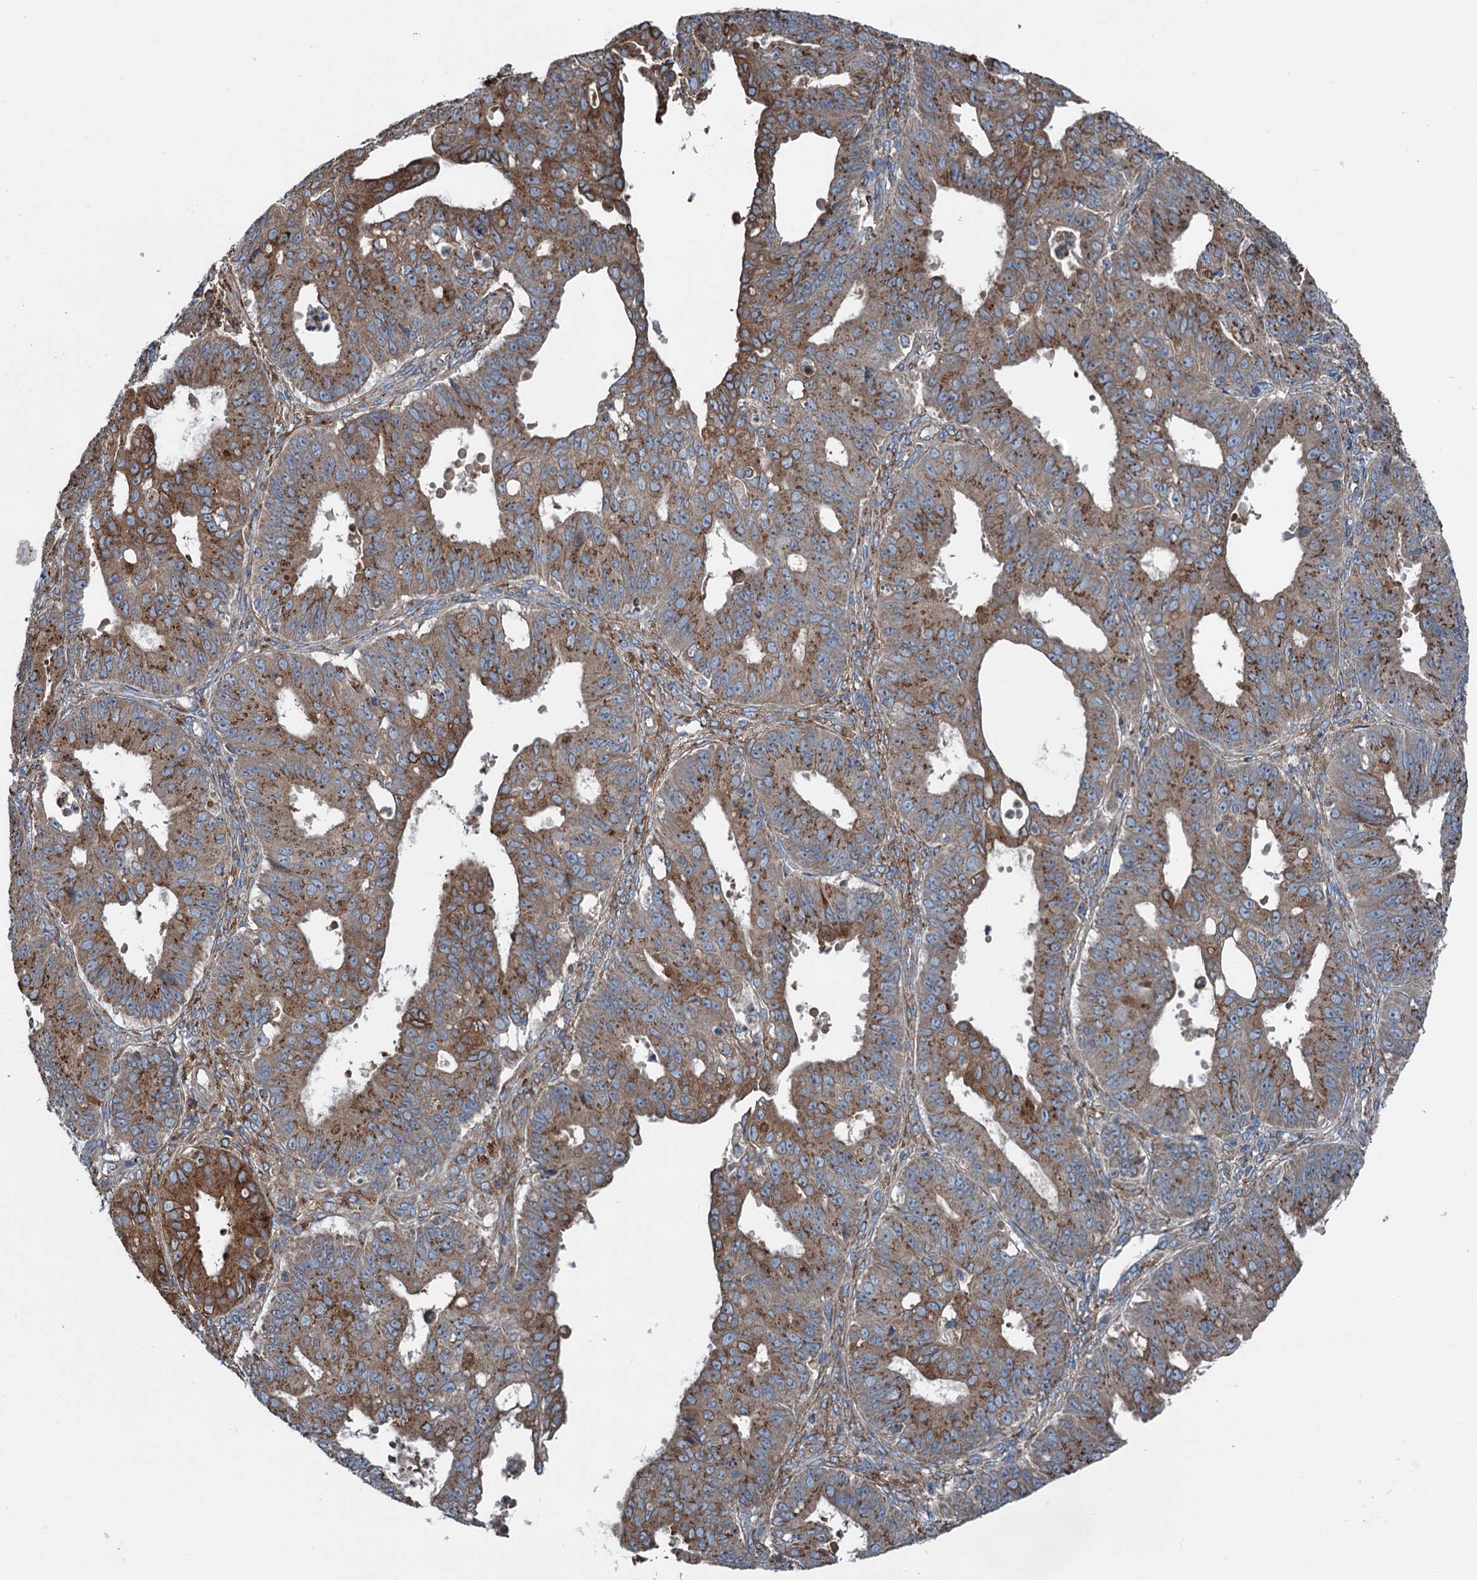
{"staining": {"intensity": "moderate", "quantity": ">75%", "location": "cytoplasmic/membranous"}, "tissue": "ovarian cancer", "cell_type": "Tumor cells", "image_type": "cancer", "snomed": [{"axis": "morphology", "description": "Carcinoma, endometroid"}, {"axis": "topography", "description": "Appendix"}, {"axis": "topography", "description": "Ovary"}], "caption": "Protein staining exhibits moderate cytoplasmic/membranous staining in approximately >75% of tumor cells in ovarian endometroid carcinoma. The staining was performed using DAB, with brown indicating positive protein expression. Nuclei are stained blue with hematoxylin.", "gene": "CALCOCO1", "patient": {"sex": "female", "age": 42}}